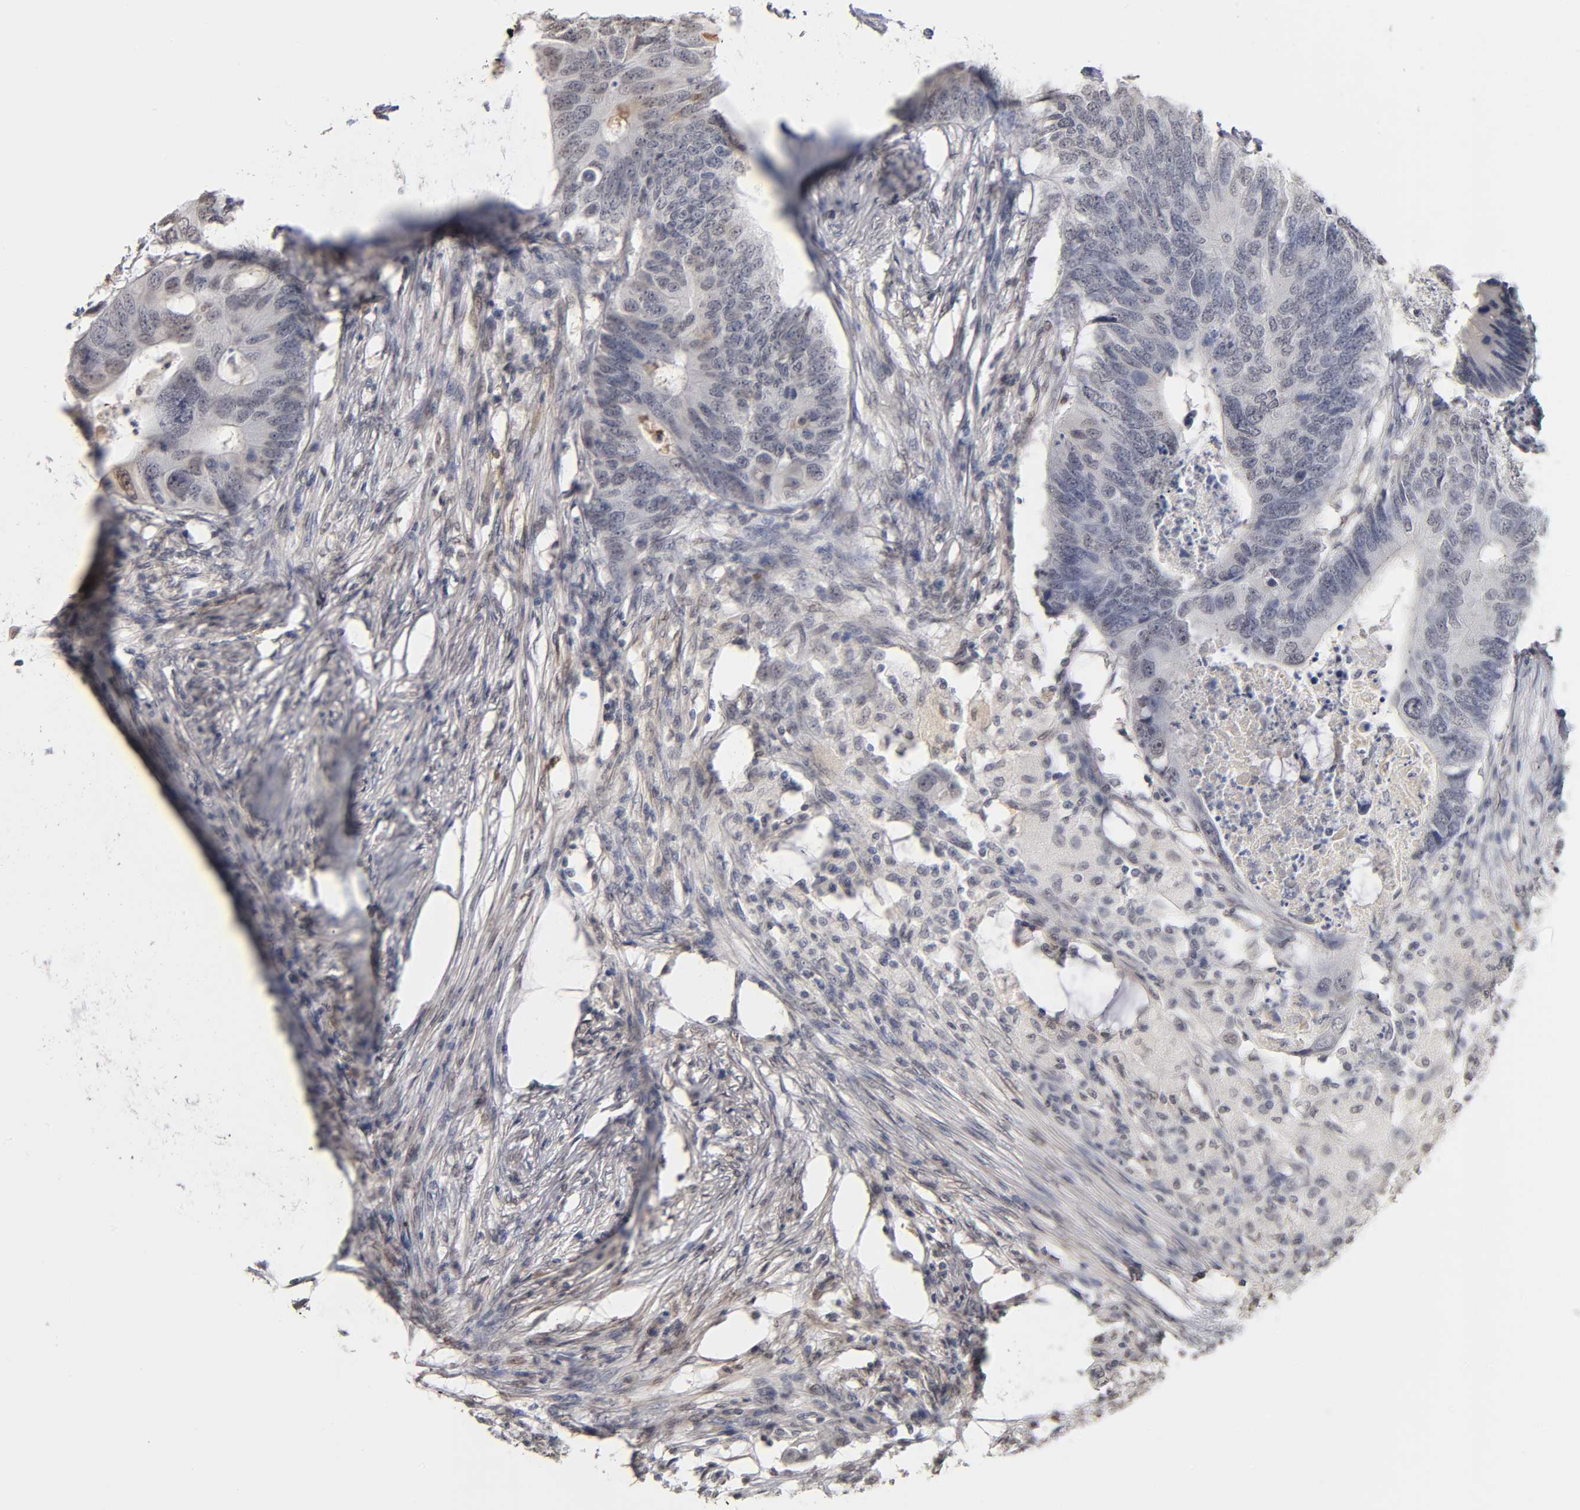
{"staining": {"intensity": "weak", "quantity": "<25%", "location": "nuclear"}, "tissue": "colorectal cancer", "cell_type": "Tumor cells", "image_type": "cancer", "snomed": [{"axis": "morphology", "description": "Adenocarcinoma, NOS"}, {"axis": "topography", "description": "Colon"}], "caption": "A photomicrograph of colorectal adenocarcinoma stained for a protein exhibits no brown staining in tumor cells. (Immunohistochemistry (ihc), brightfield microscopy, high magnification).", "gene": "CRABP2", "patient": {"sex": "male", "age": 71}}